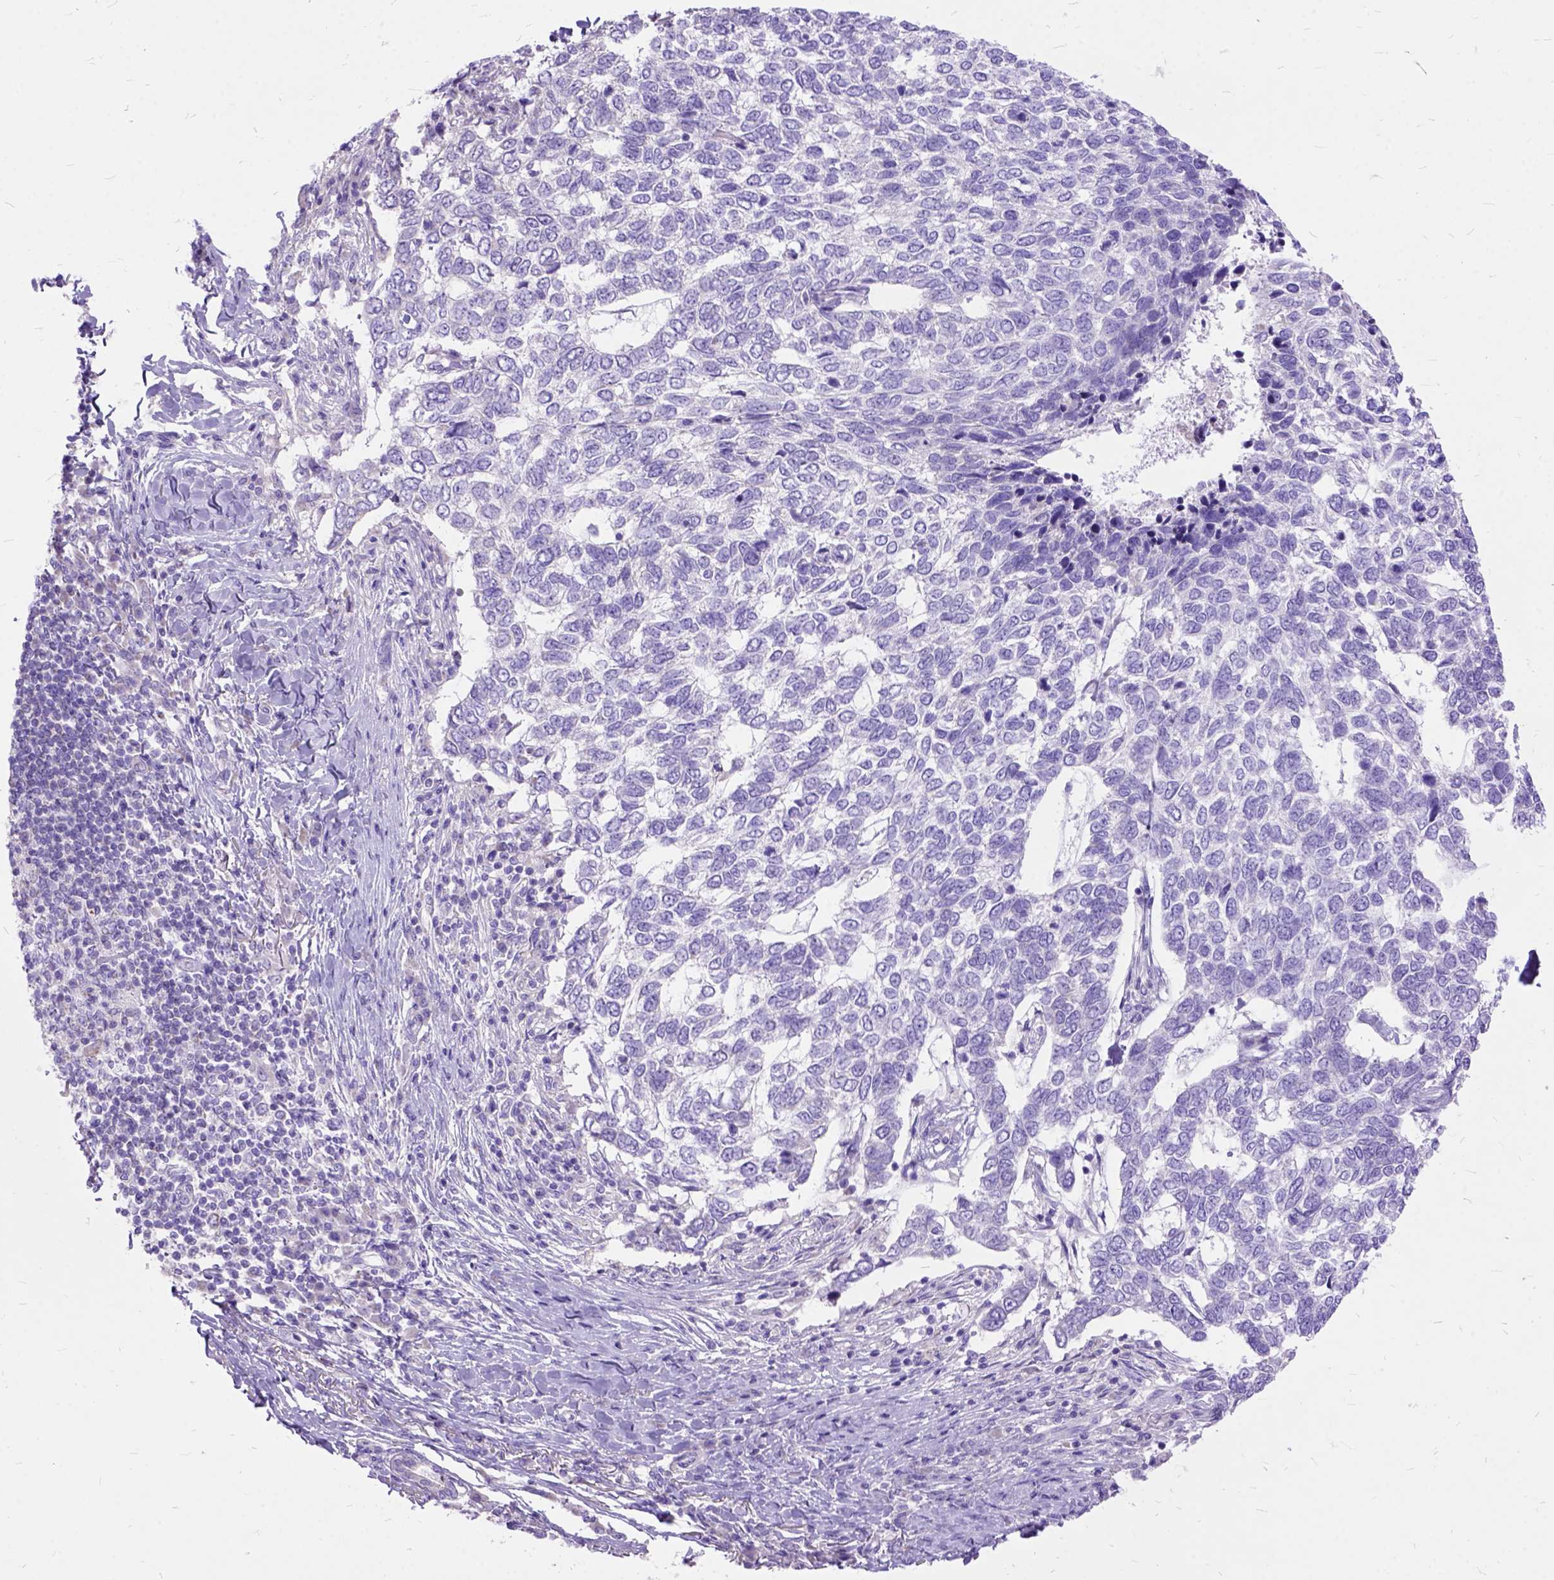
{"staining": {"intensity": "negative", "quantity": "none", "location": "none"}, "tissue": "skin cancer", "cell_type": "Tumor cells", "image_type": "cancer", "snomed": [{"axis": "morphology", "description": "Basal cell carcinoma"}, {"axis": "topography", "description": "Skin"}], "caption": "IHC of basal cell carcinoma (skin) displays no positivity in tumor cells.", "gene": "CTAG2", "patient": {"sex": "female", "age": 65}}